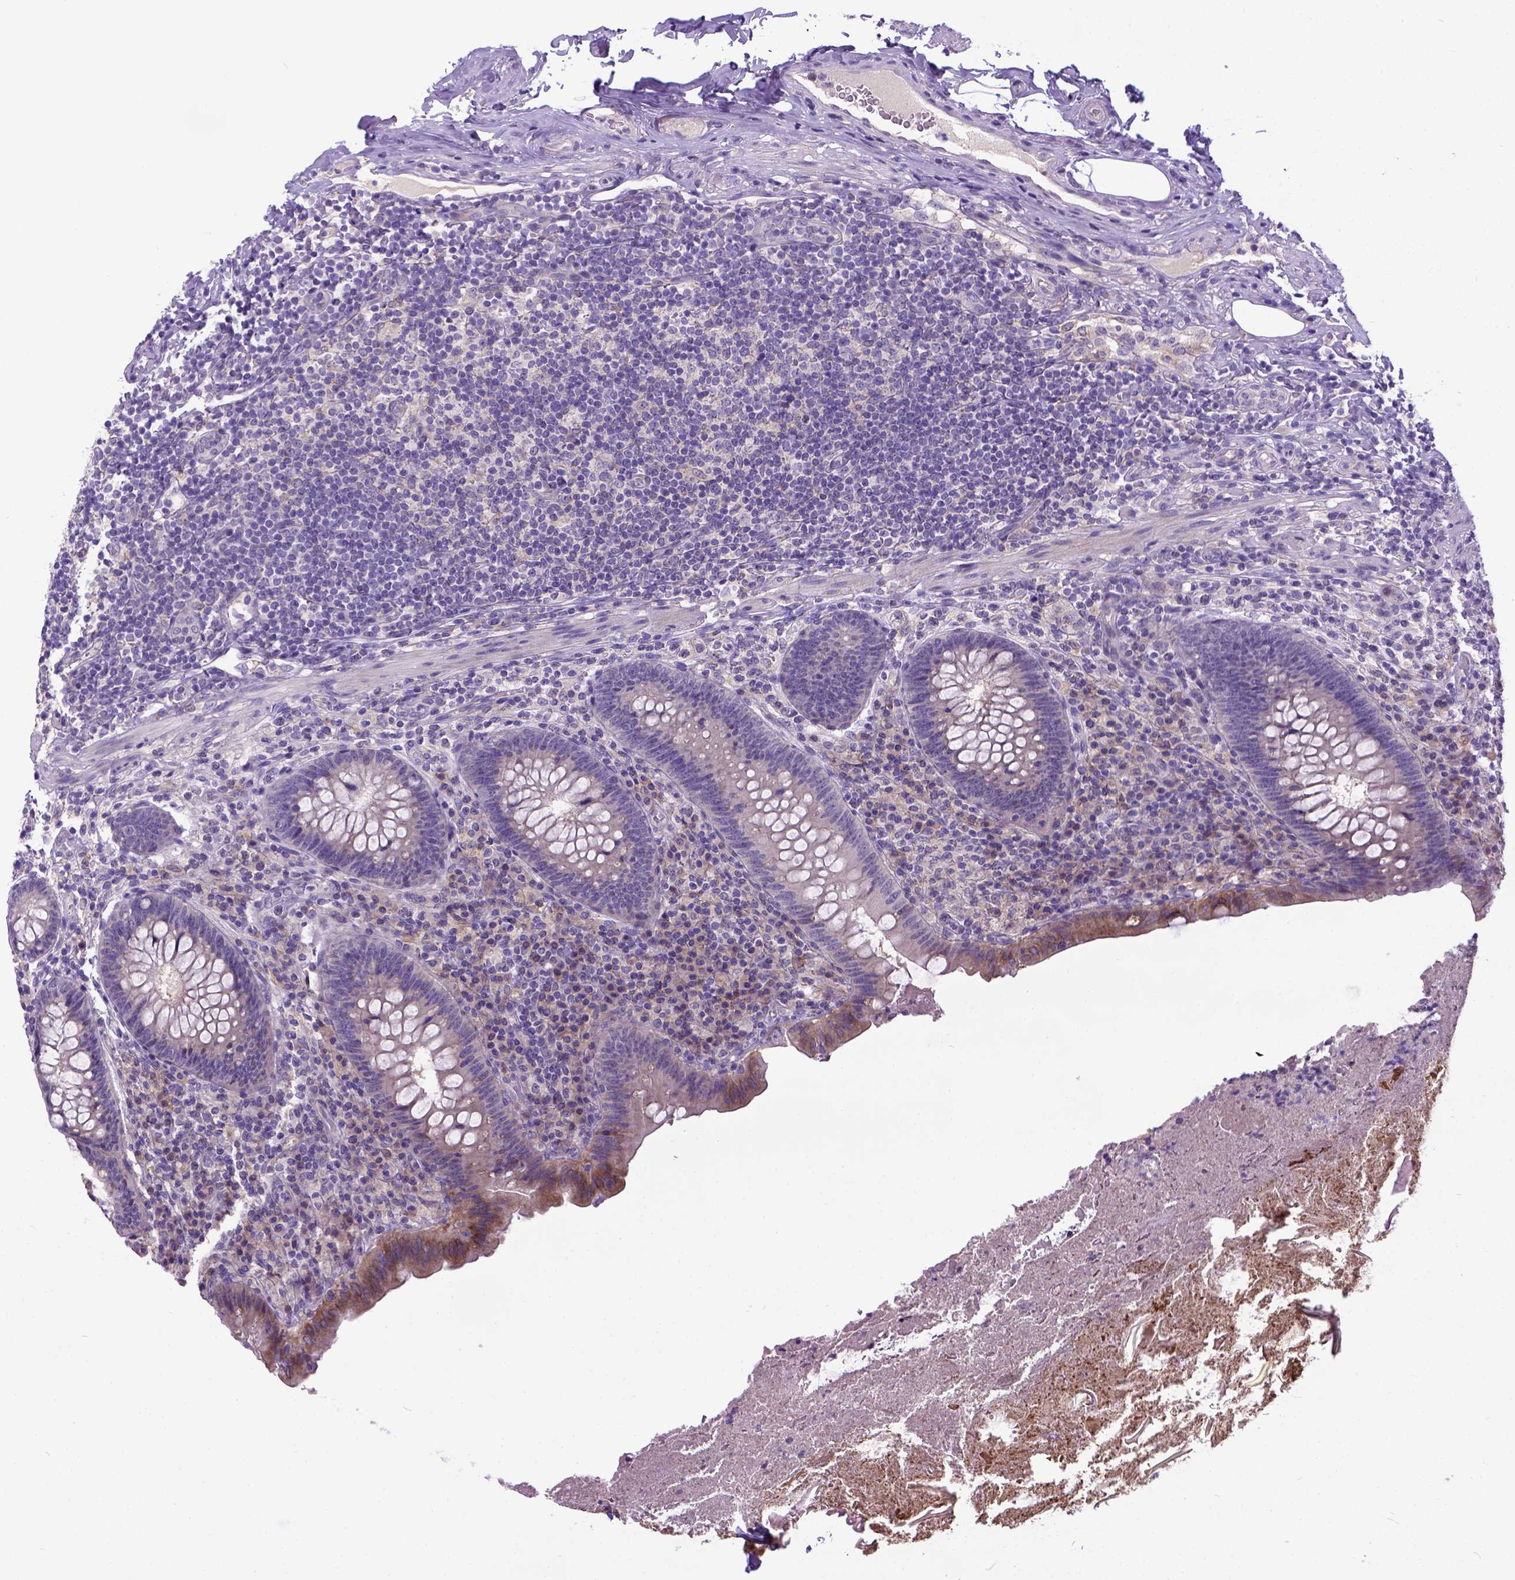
{"staining": {"intensity": "weak", "quantity": "25%-75%", "location": "cytoplasmic/membranous"}, "tissue": "appendix", "cell_type": "Glandular cells", "image_type": "normal", "snomed": [{"axis": "morphology", "description": "Normal tissue, NOS"}, {"axis": "topography", "description": "Appendix"}], "caption": "Unremarkable appendix reveals weak cytoplasmic/membranous expression in approximately 25%-75% of glandular cells Immunohistochemistry stains the protein in brown and the nuclei are stained blue..", "gene": "NEK5", "patient": {"sex": "male", "age": 47}}